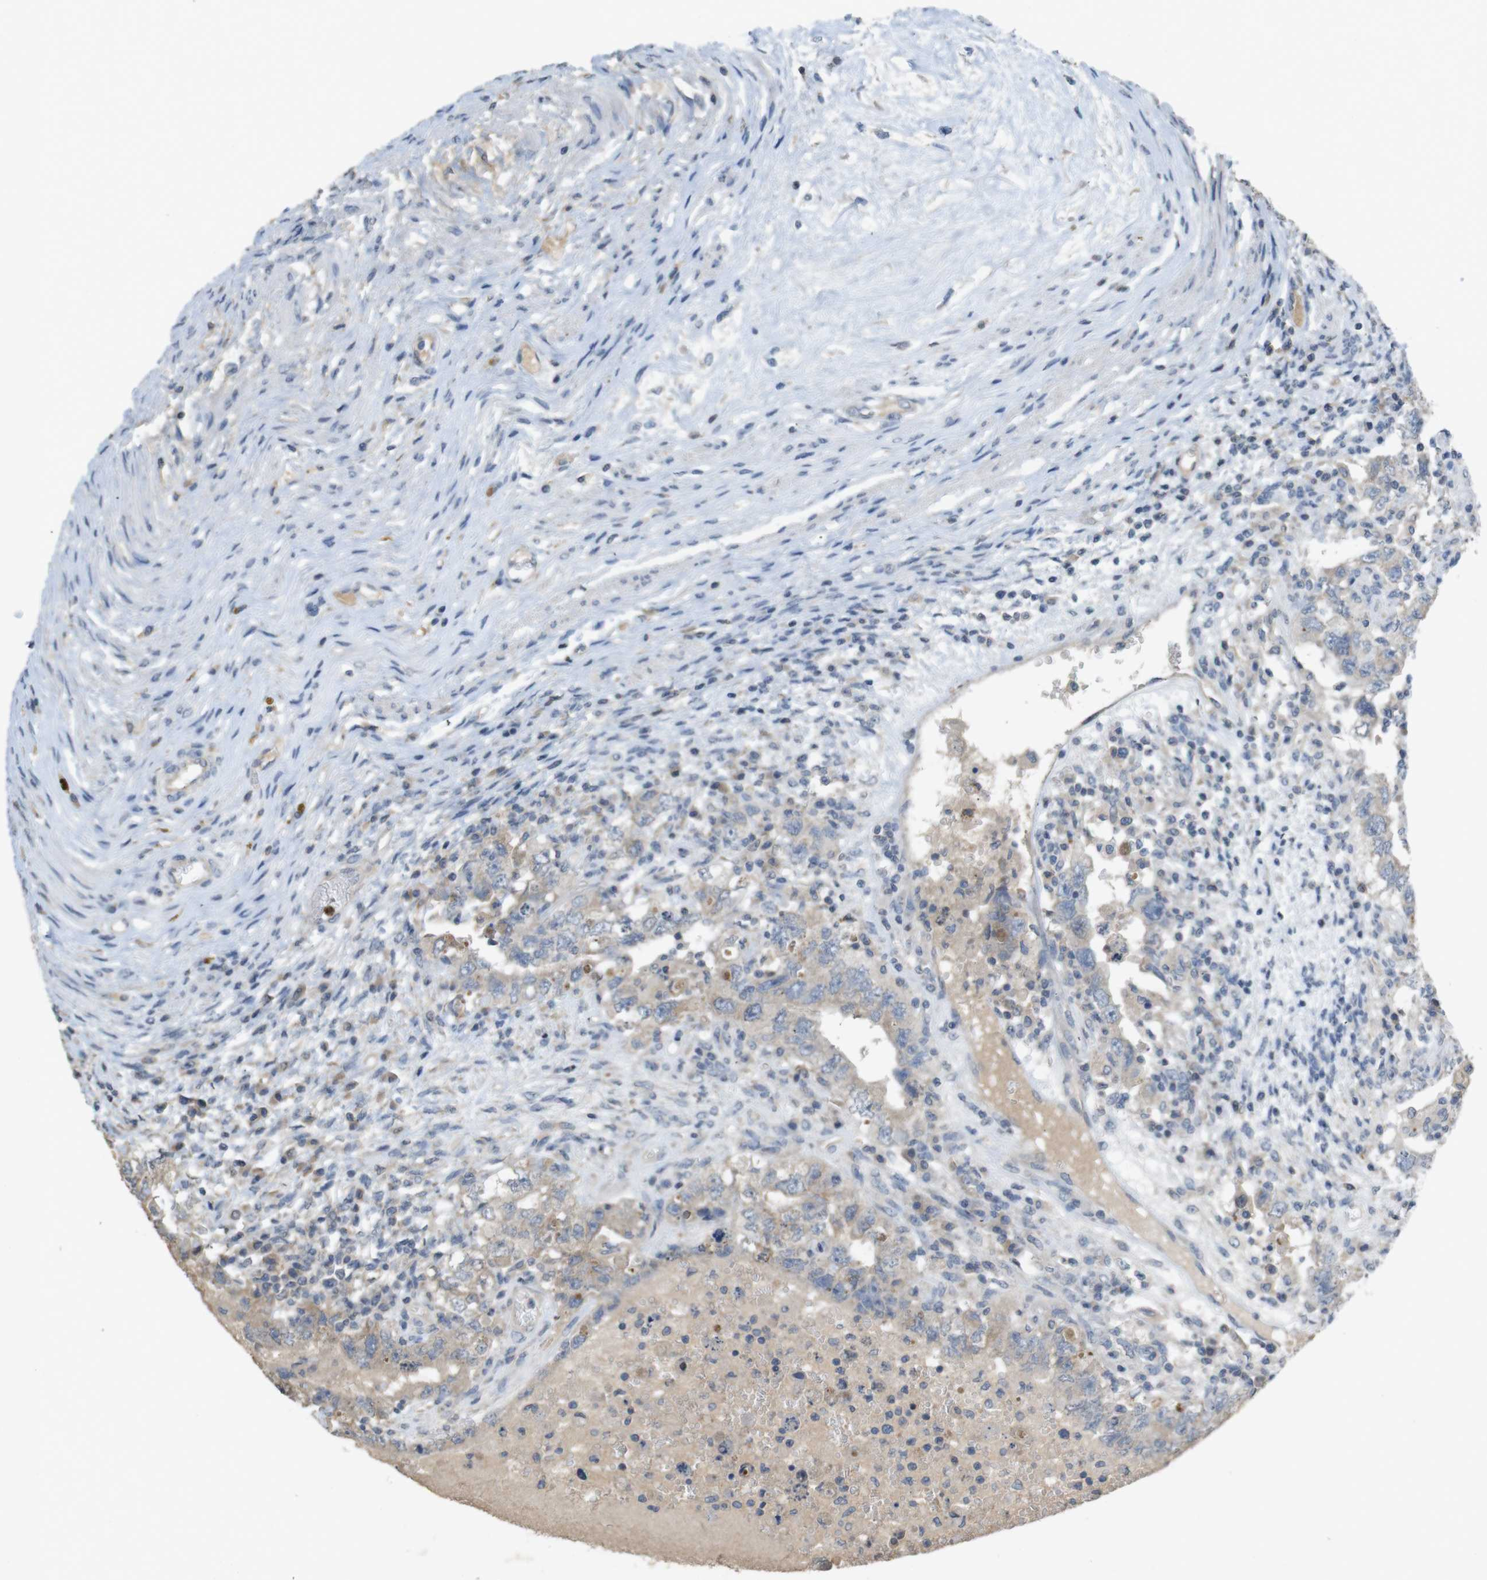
{"staining": {"intensity": "weak", "quantity": ">75%", "location": "cytoplasmic/membranous"}, "tissue": "testis cancer", "cell_type": "Tumor cells", "image_type": "cancer", "snomed": [{"axis": "morphology", "description": "Carcinoma, Embryonal, NOS"}, {"axis": "topography", "description": "Testis"}], "caption": "Weak cytoplasmic/membranous positivity is identified in about >75% of tumor cells in testis embryonal carcinoma.", "gene": "TSPAN14", "patient": {"sex": "male", "age": 26}}